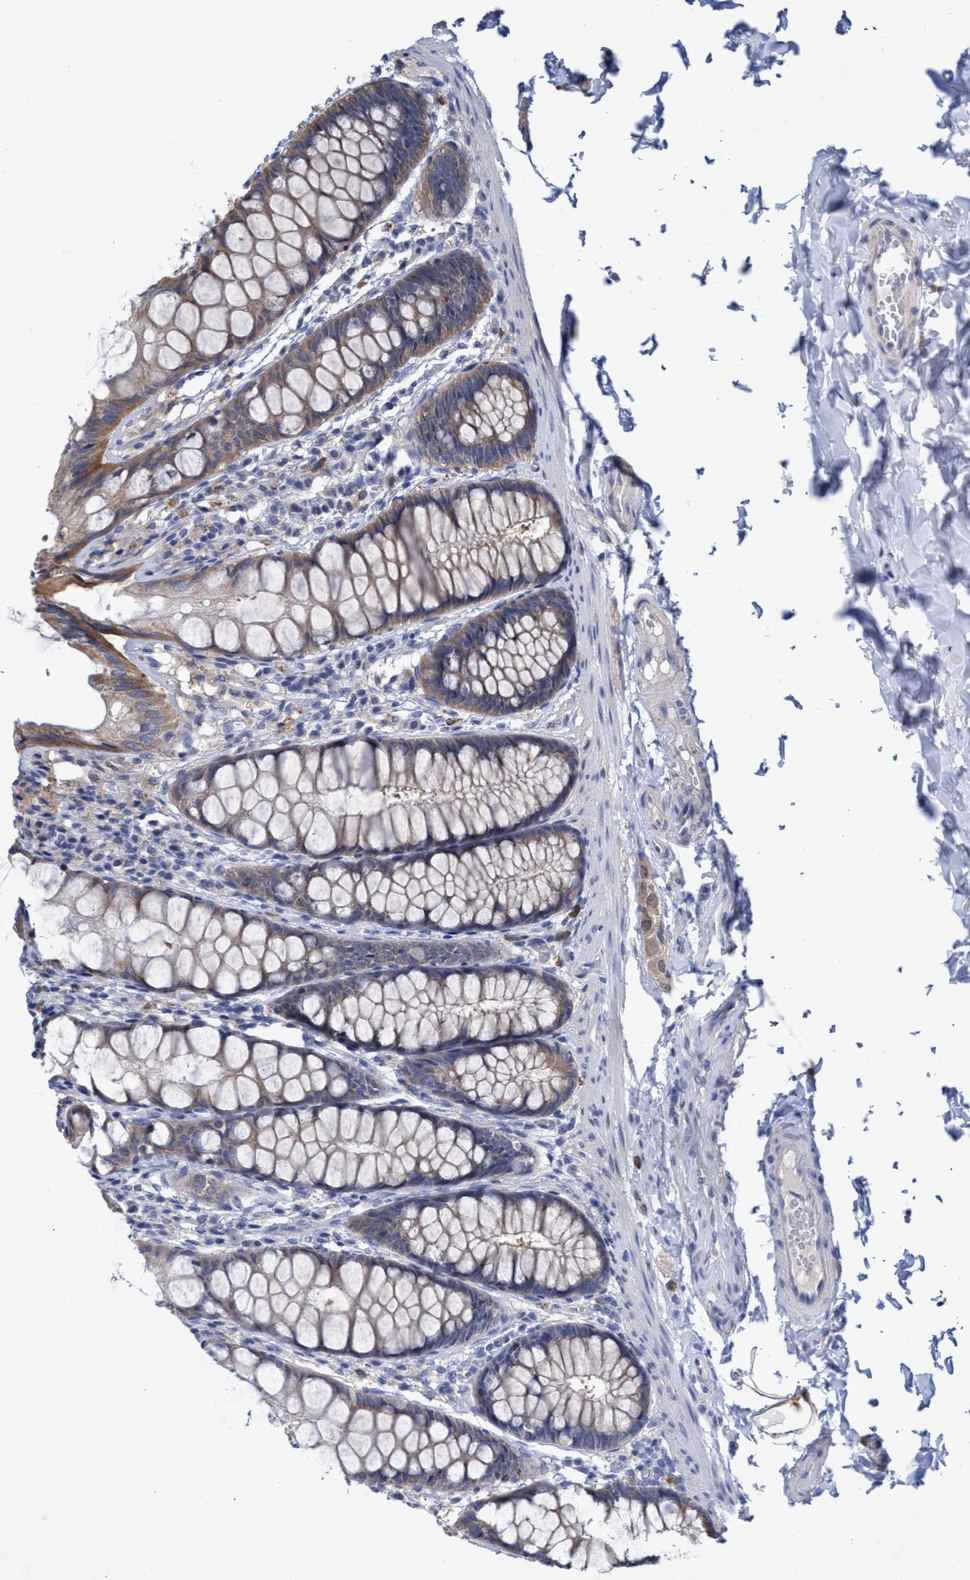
{"staining": {"intensity": "negative", "quantity": "none", "location": "none"}, "tissue": "colon", "cell_type": "Endothelial cells", "image_type": "normal", "snomed": [{"axis": "morphology", "description": "Normal tissue, NOS"}, {"axis": "topography", "description": "Colon"}], "caption": "This is an immunohistochemistry (IHC) micrograph of unremarkable colon. There is no staining in endothelial cells.", "gene": "SVEP1", "patient": {"sex": "male", "age": 47}}